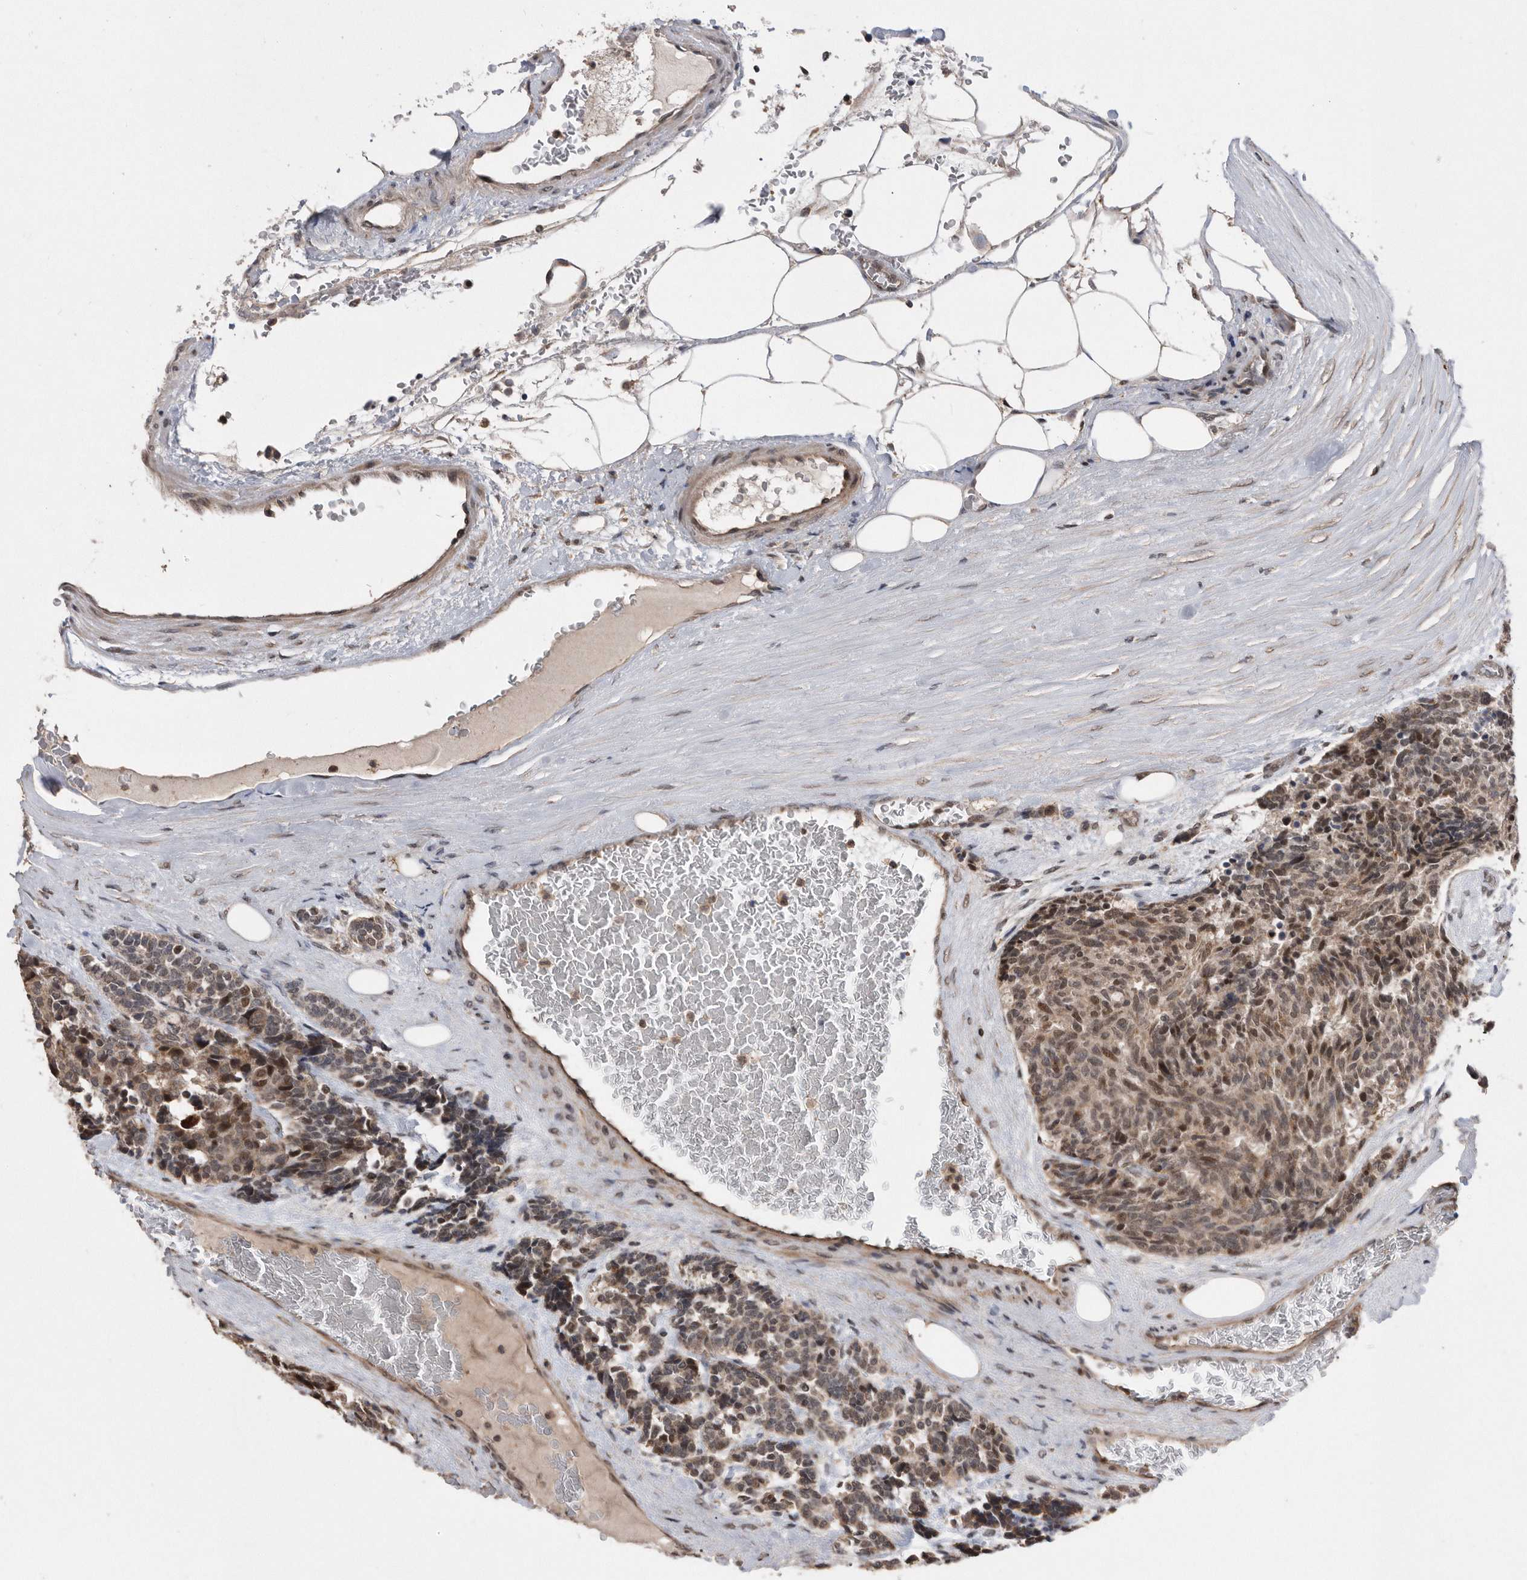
{"staining": {"intensity": "moderate", "quantity": ">75%", "location": "nuclear"}, "tissue": "carcinoid", "cell_type": "Tumor cells", "image_type": "cancer", "snomed": [{"axis": "morphology", "description": "Carcinoid, malignant, NOS"}, {"axis": "topography", "description": "Pancreas"}], "caption": "A brown stain highlights moderate nuclear positivity of a protein in human carcinoid (malignant) tumor cells. (DAB (3,3'-diaminobenzidine) IHC with brightfield microscopy, high magnification).", "gene": "TDRD3", "patient": {"sex": "female", "age": 54}}